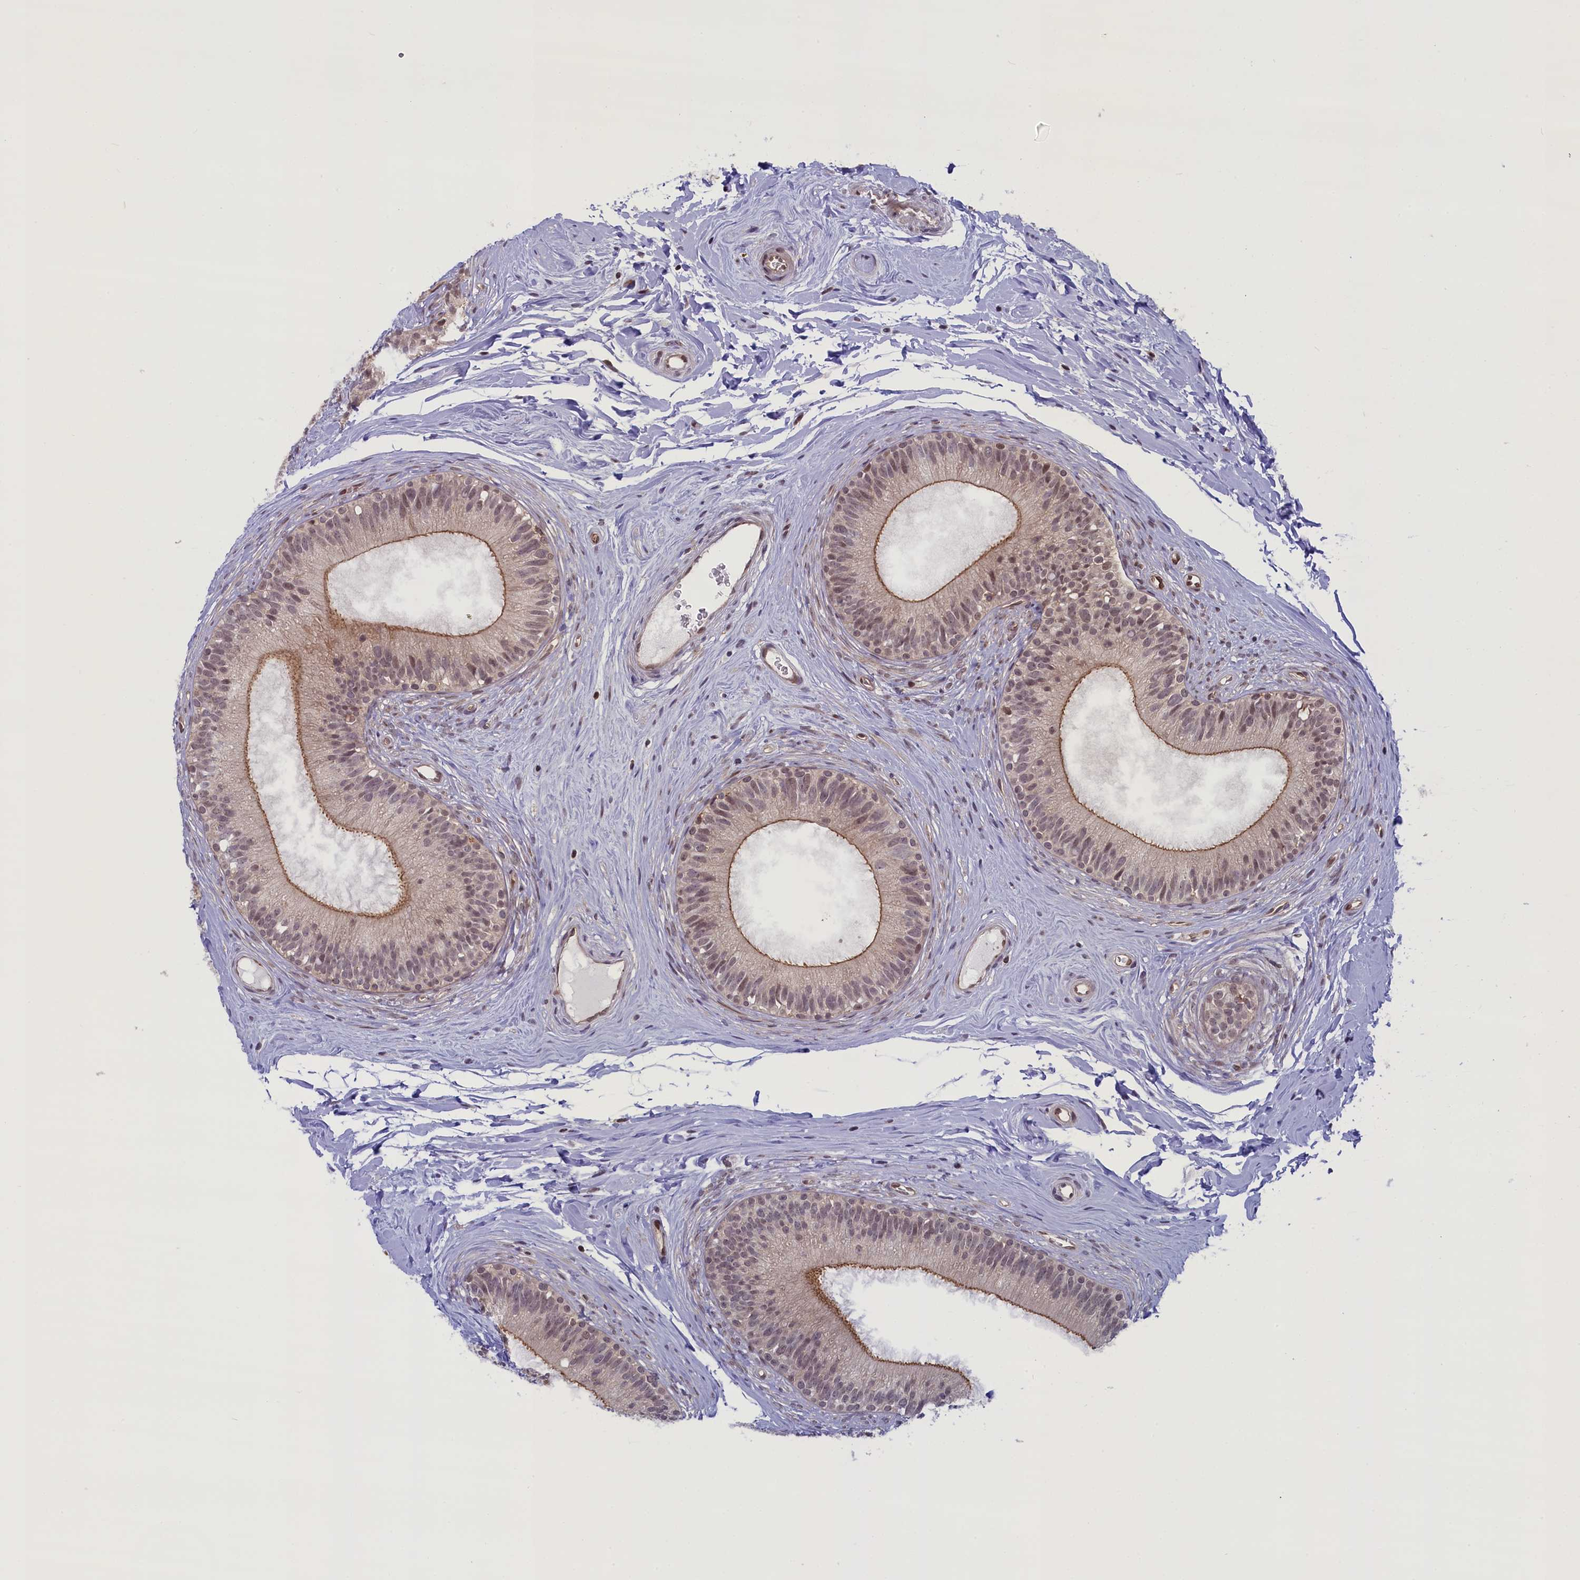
{"staining": {"intensity": "moderate", "quantity": "25%-75%", "location": "cytoplasmic/membranous,nuclear"}, "tissue": "epididymis", "cell_type": "Glandular cells", "image_type": "normal", "snomed": [{"axis": "morphology", "description": "Normal tissue, NOS"}, {"axis": "topography", "description": "Epididymis"}], "caption": "Brown immunohistochemical staining in normal human epididymis demonstrates moderate cytoplasmic/membranous,nuclear positivity in approximately 25%-75% of glandular cells. Nuclei are stained in blue.", "gene": "FCHO1", "patient": {"sex": "male", "age": 33}}